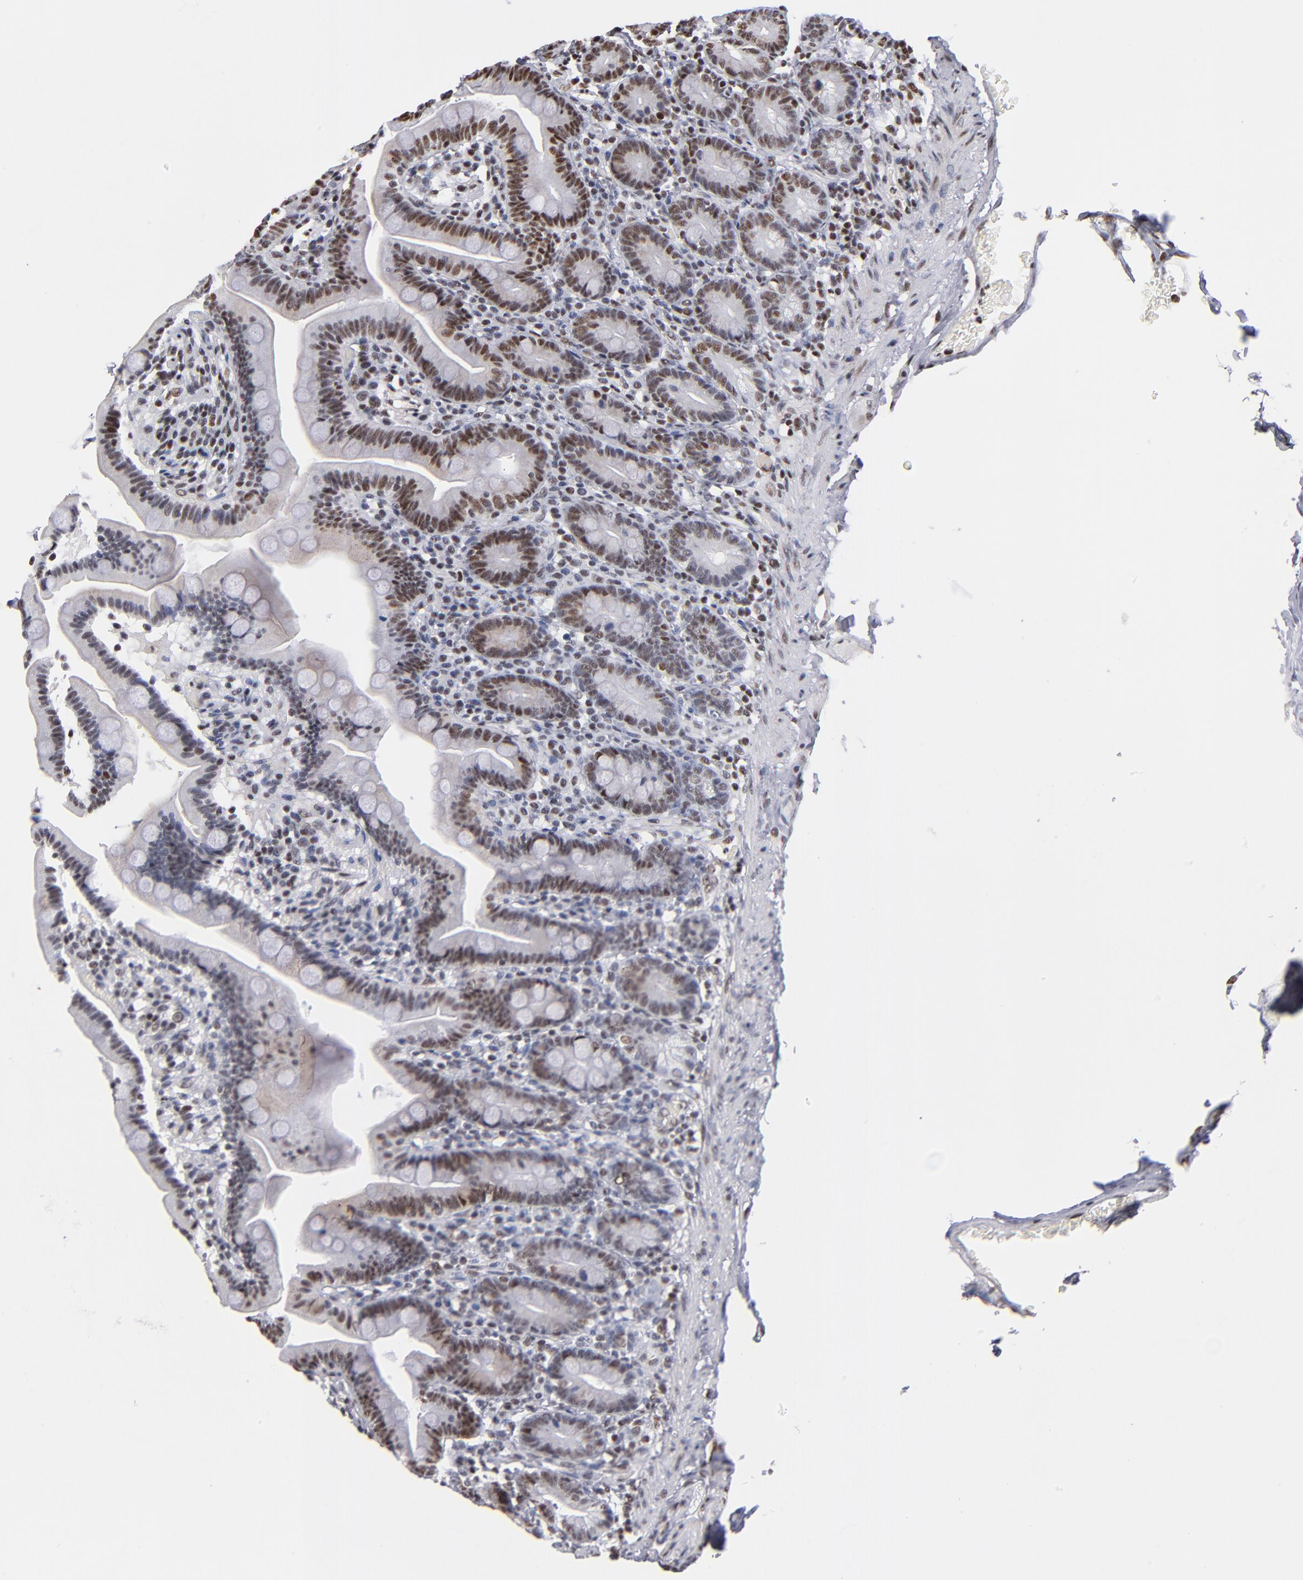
{"staining": {"intensity": "moderate", "quantity": "25%-75%", "location": "cytoplasmic/membranous,nuclear"}, "tissue": "duodenum", "cell_type": "Glandular cells", "image_type": "normal", "snomed": [{"axis": "morphology", "description": "Normal tissue, NOS"}, {"axis": "topography", "description": "Duodenum"}], "caption": "Duodenum stained for a protein demonstrates moderate cytoplasmic/membranous,nuclear positivity in glandular cells. The protein is stained brown, and the nuclei are stained in blue (DAB IHC with brightfield microscopy, high magnification).", "gene": "MN1", "patient": {"sex": "female", "age": 75}}